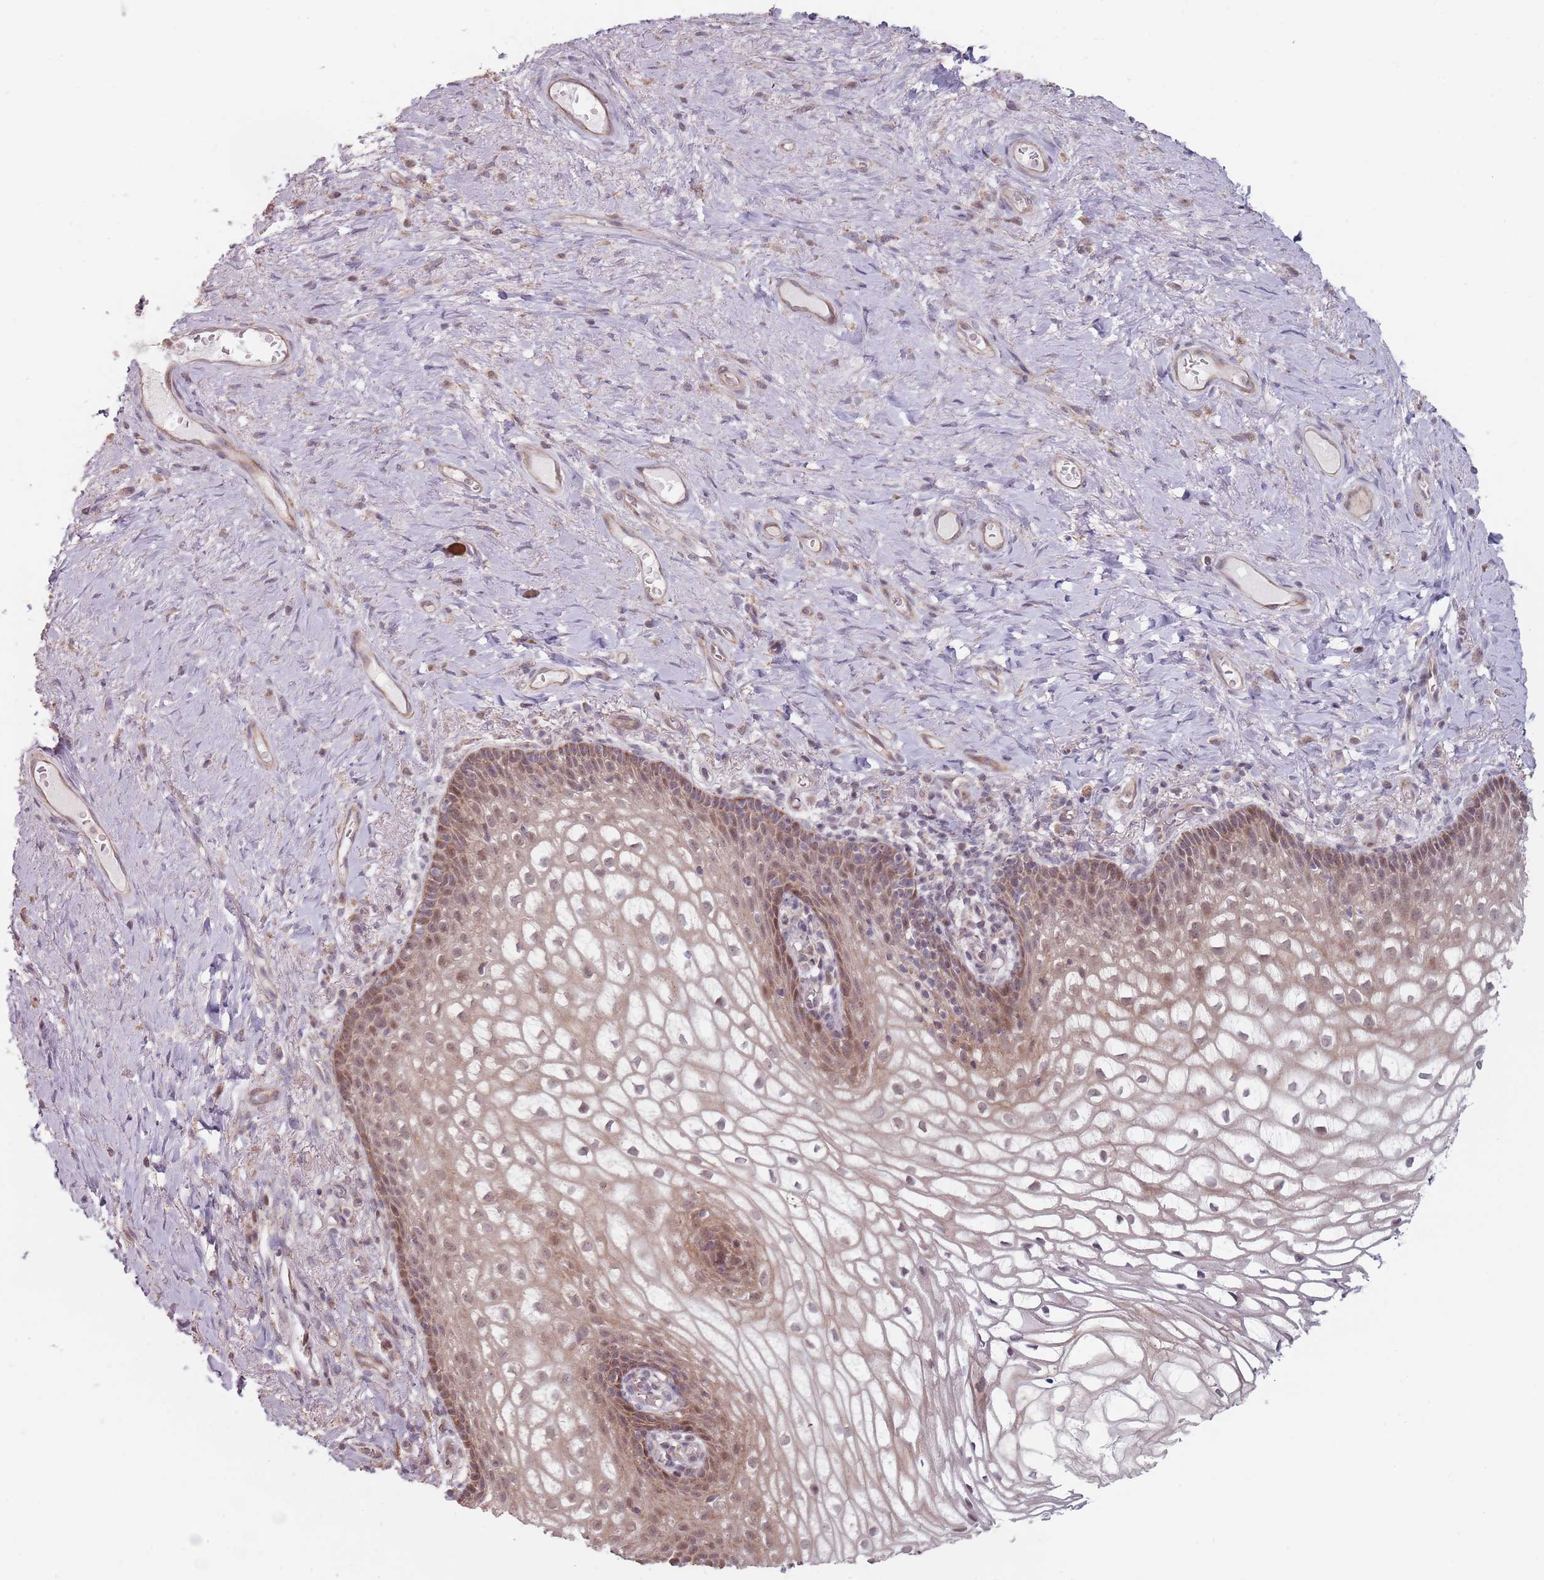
{"staining": {"intensity": "moderate", "quantity": ">75%", "location": "cytoplasmic/membranous,nuclear"}, "tissue": "vagina", "cell_type": "Squamous epithelial cells", "image_type": "normal", "snomed": [{"axis": "morphology", "description": "Normal tissue, NOS"}, {"axis": "topography", "description": "Vagina"}], "caption": "Vagina stained with DAB immunohistochemistry (IHC) displays medium levels of moderate cytoplasmic/membranous,nuclear positivity in about >75% of squamous epithelial cells. The staining is performed using DAB brown chromogen to label protein expression. The nuclei are counter-stained blue using hematoxylin.", "gene": "VPS52", "patient": {"sex": "female", "age": 60}}